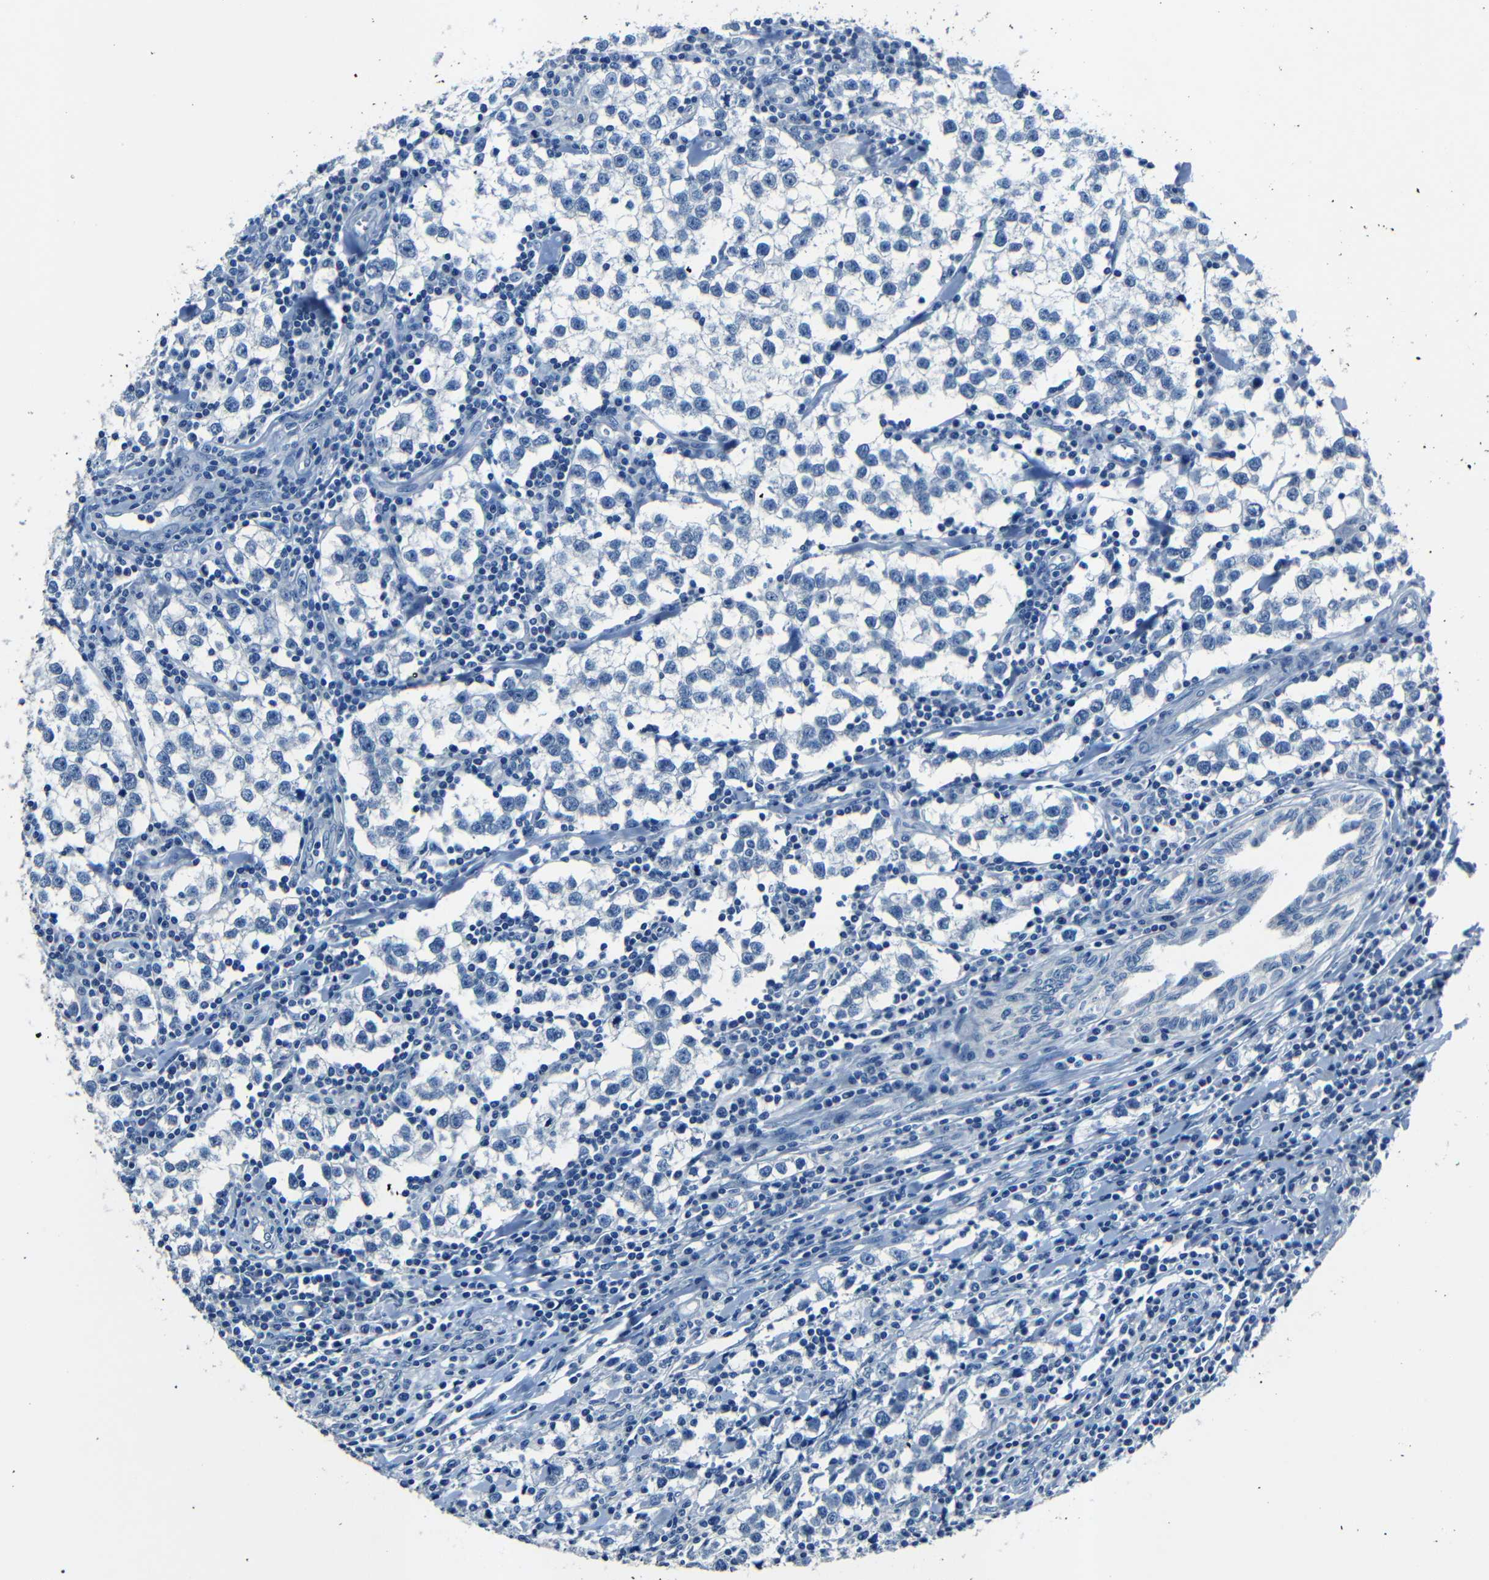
{"staining": {"intensity": "negative", "quantity": "none", "location": "none"}, "tissue": "testis cancer", "cell_type": "Tumor cells", "image_type": "cancer", "snomed": [{"axis": "morphology", "description": "Seminoma, NOS"}, {"axis": "morphology", "description": "Carcinoma, Embryonal, NOS"}, {"axis": "topography", "description": "Testis"}], "caption": "Immunohistochemistry micrograph of neoplastic tissue: human embryonal carcinoma (testis) stained with DAB (3,3'-diaminobenzidine) reveals no significant protein expression in tumor cells.", "gene": "NCMAP", "patient": {"sex": "male", "age": 36}}